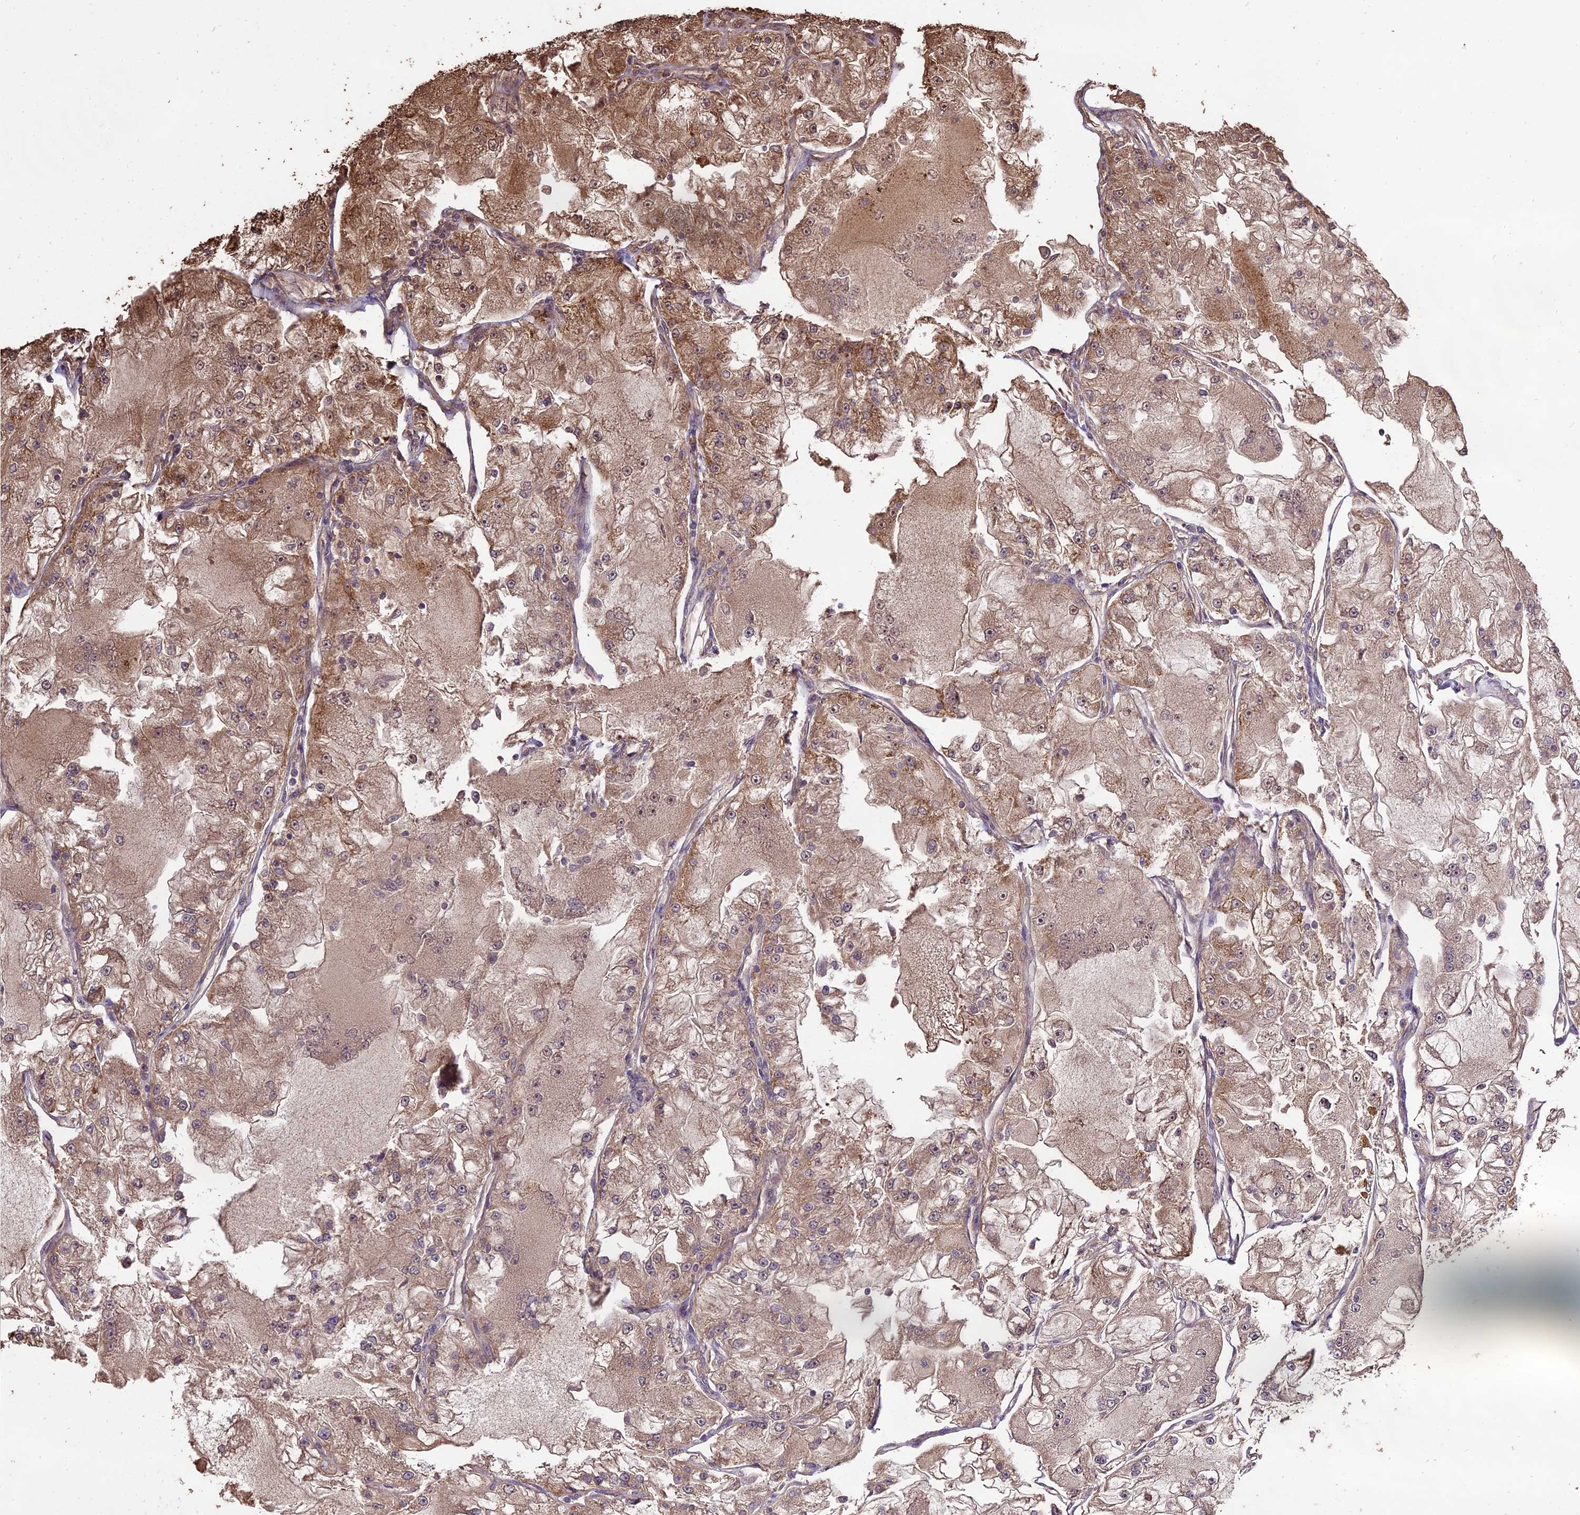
{"staining": {"intensity": "moderate", "quantity": ">75%", "location": "cytoplasmic/membranous"}, "tissue": "renal cancer", "cell_type": "Tumor cells", "image_type": "cancer", "snomed": [{"axis": "morphology", "description": "Adenocarcinoma, NOS"}, {"axis": "topography", "description": "Kidney"}], "caption": "This micrograph shows renal cancer stained with immunohistochemistry to label a protein in brown. The cytoplasmic/membranous of tumor cells show moderate positivity for the protein. Nuclei are counter-stained blue.", "gene": "PGPEP1L", "patient": {"sex": "female", "age": 72}}